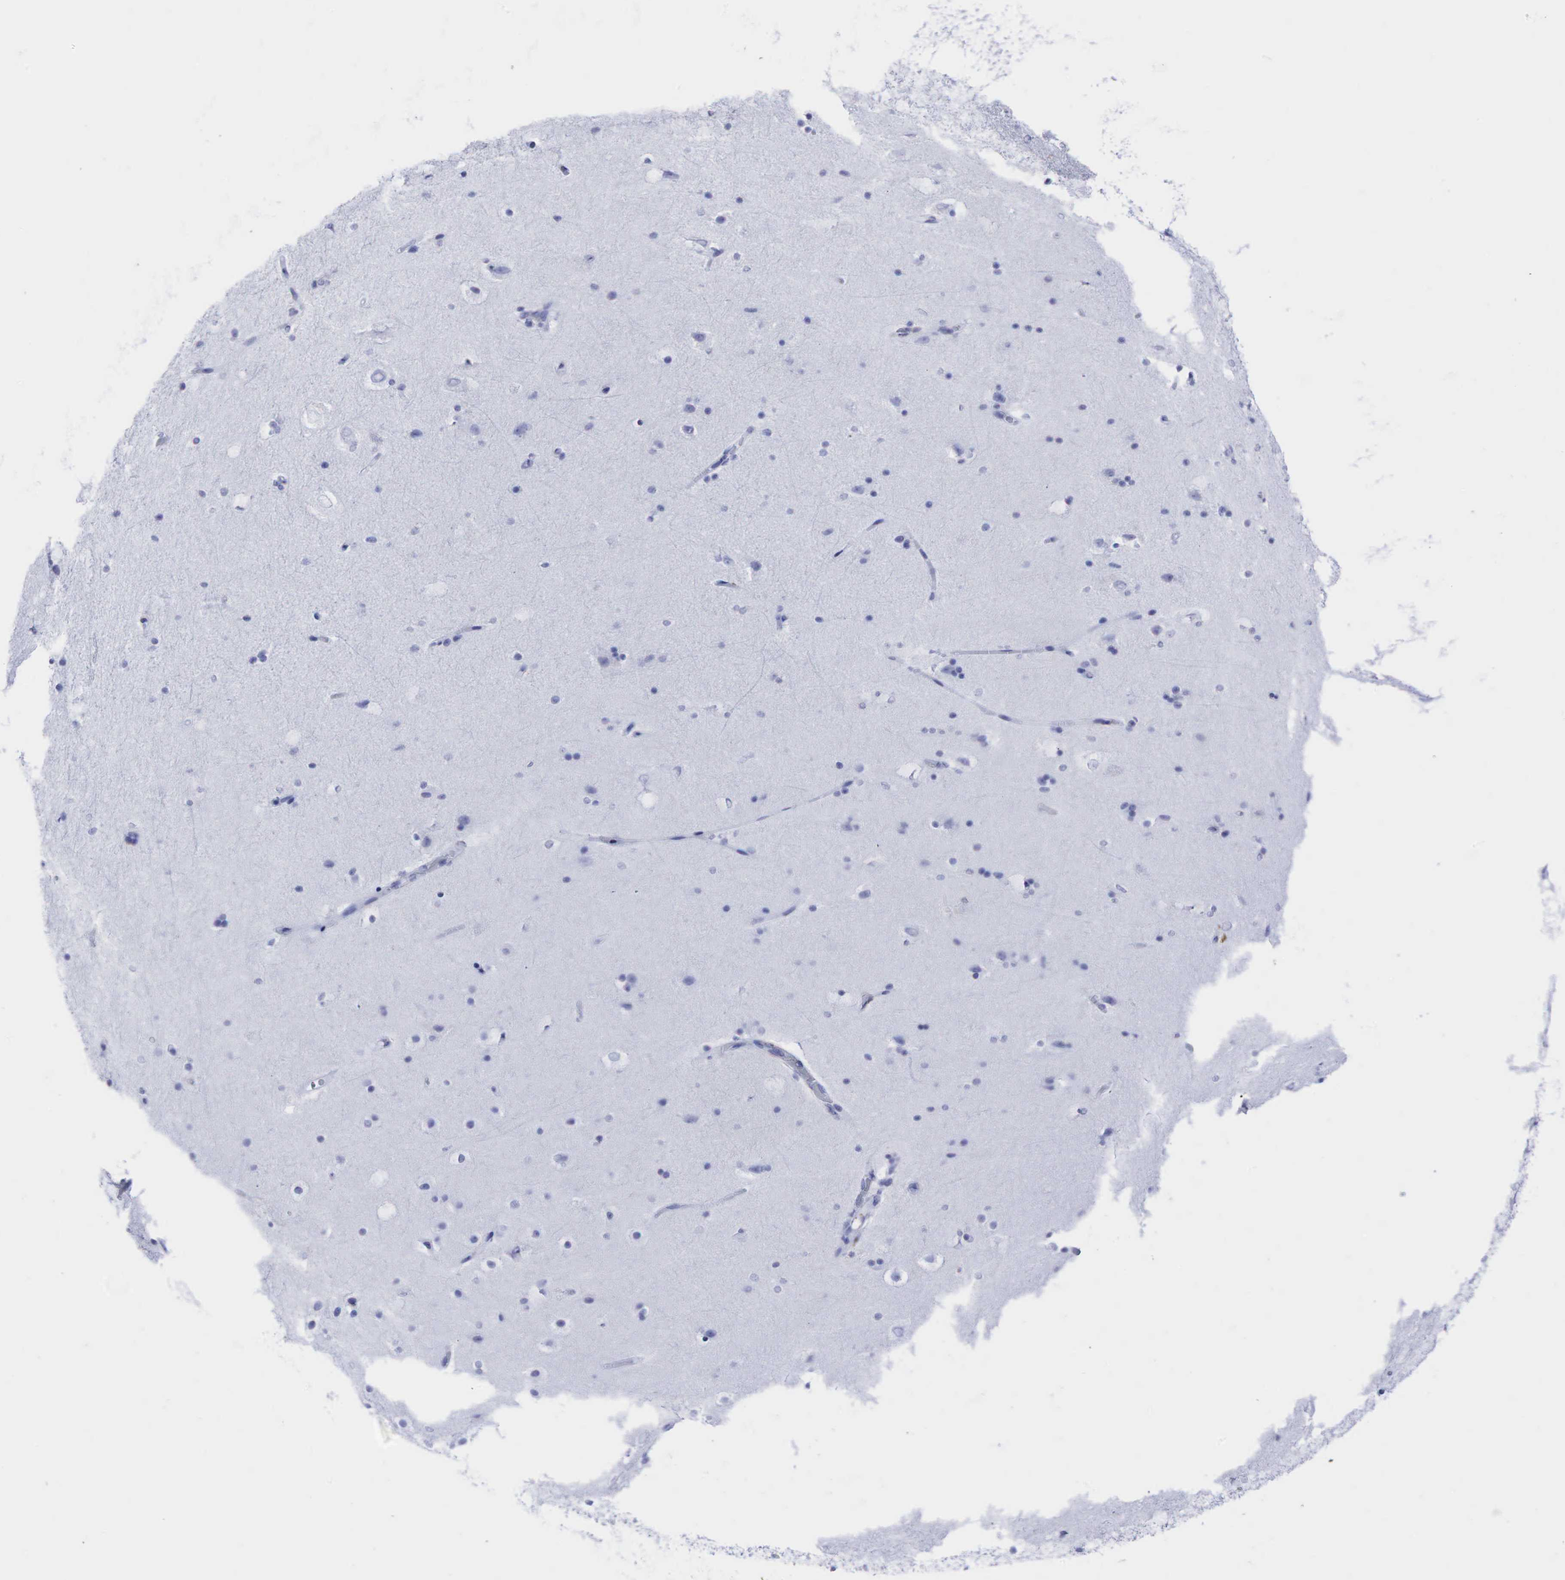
{"staining": {"intensity": "negative", "quantity": "none", "location": "none"}, "tissue": "cerebral cortex", "cell_type": "Endothelial cells", "image_type": "normal", "snomed": [{"axis": "morphology", "description": "Normal tissue, NOS"}, {"axis": "topography", "description": "Cerebral cortex"}, {"axis": "topography", "description": "Hippocampus"}], "caption": "An image of human cerebral cortex is negative for staining in endothelial cells. Brightfield microscopy of IHC stained with DAB (brown) and hematoxylin (blue), captured at high magnification.", "gene": "PTPRC", "patient": {"sex": "female", "age": 19}}